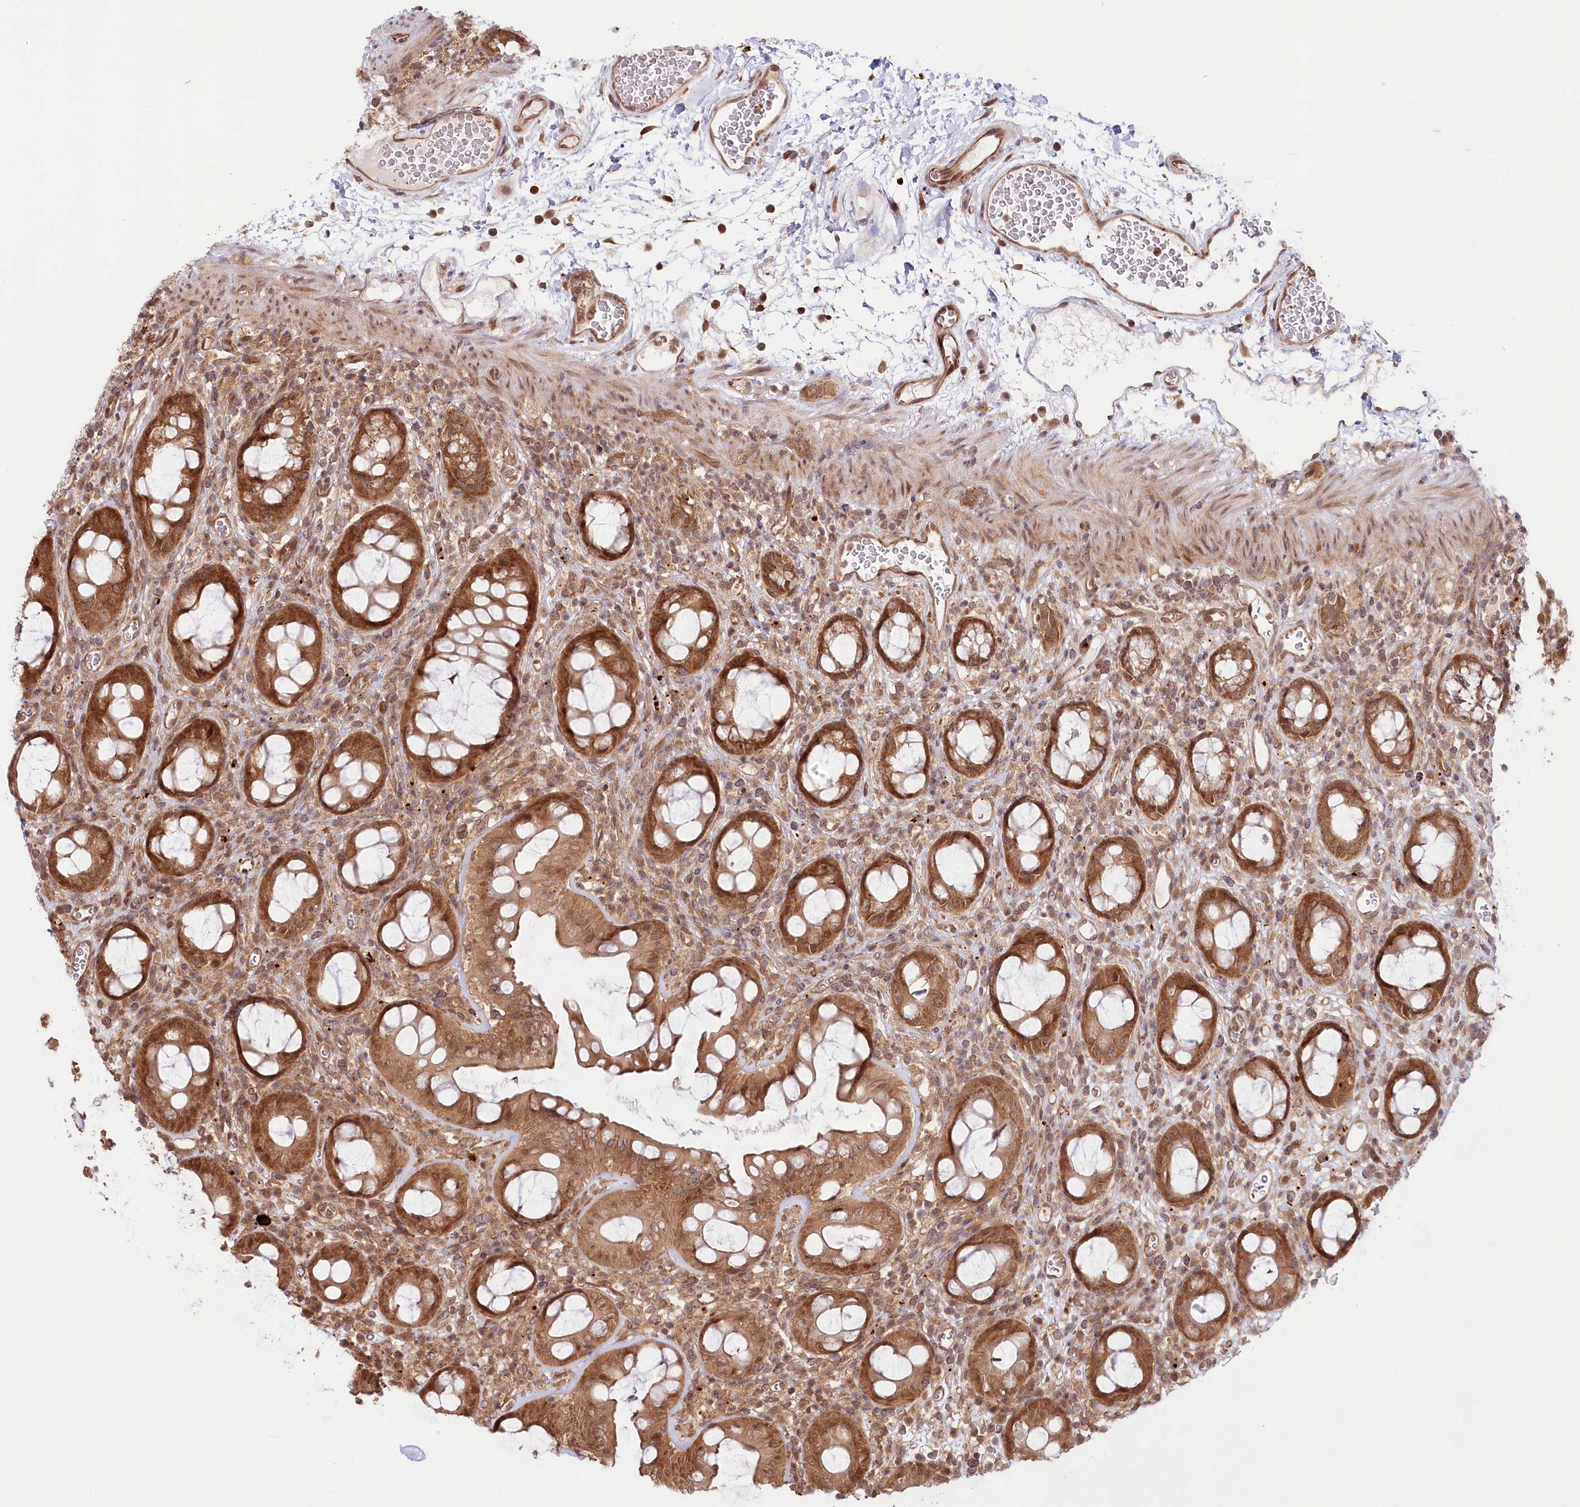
{"staining": {"intensity": "strong", "quantity": ">75%", "location": "cytoplasmic/membranous,nuclear"}, "tissue": "rectum", "cell_type": "Glandular cells", "image_type": "normal", "snomed": [{"axis": "morphology", "description": "Normal tissue, NOS"}, {"axis": "topography", "description": "Rectum"}], "caption": "DAB (3,3'-diaminobenzidine) immunohistochemical staining of benign rectum shows strong cytoplasmic/membranous,nuclear protein positivity in about >75% of glandular cells.", "gene": "CEP70", "patient": {"sex": "female", "age": 57}}